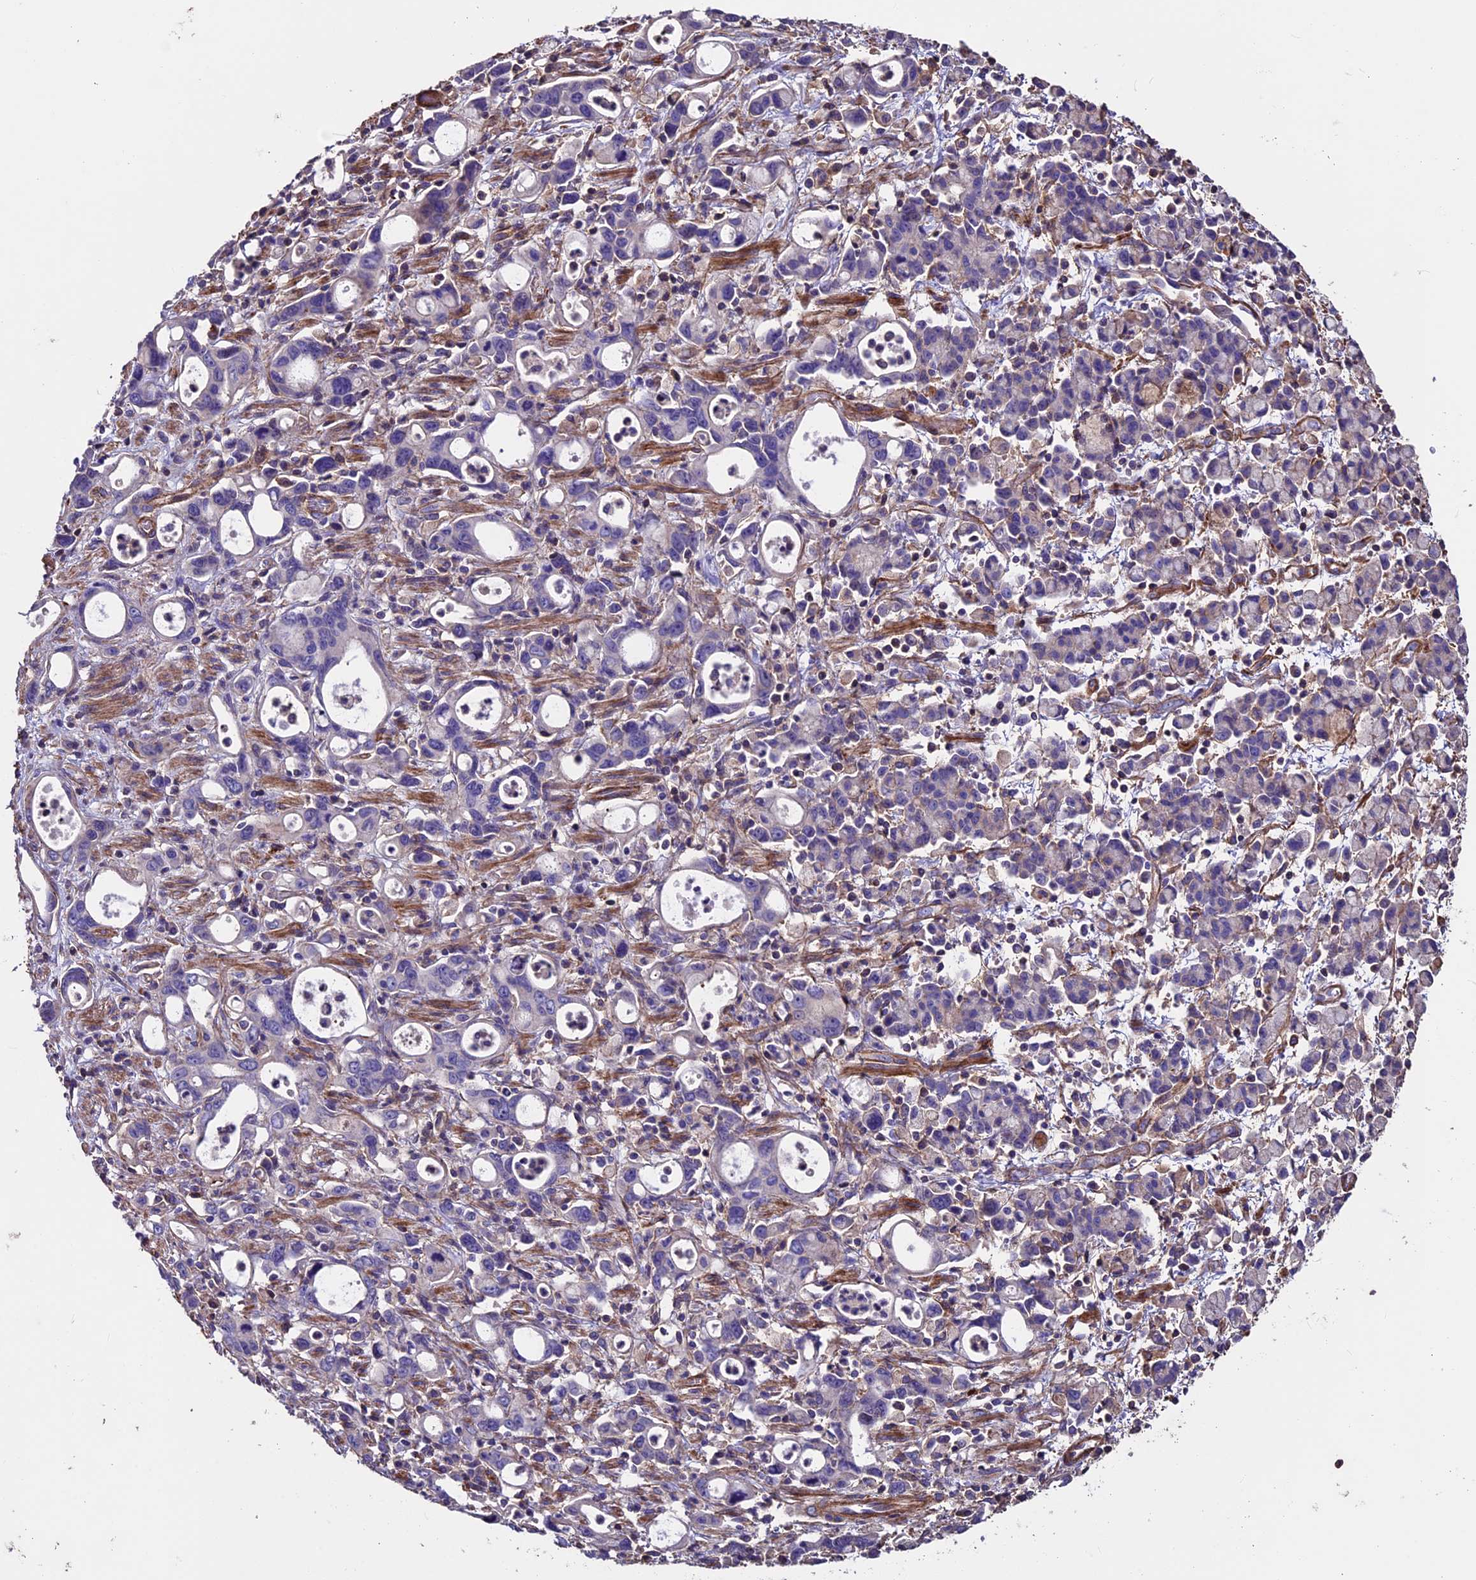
{"staining": {"intensity": "negative", "quantity": "none", "location": "none"}, "tissue": "stomach cancer", "cell_type": "Tumor cells", "image_type": "cancer", "snomed": [{"axis": "morphology", "description": "Adenocarcinoma, NOS"}, {"axis": "topography", "description": "Stomach, lower"}], "caption": "Immunohistochemical staining of human adenocarcinoma (stomach) exhibits no significant staining in tumor cells.", "gene": "EVA1B", "patient": {"sex": "female", "age": 43}}